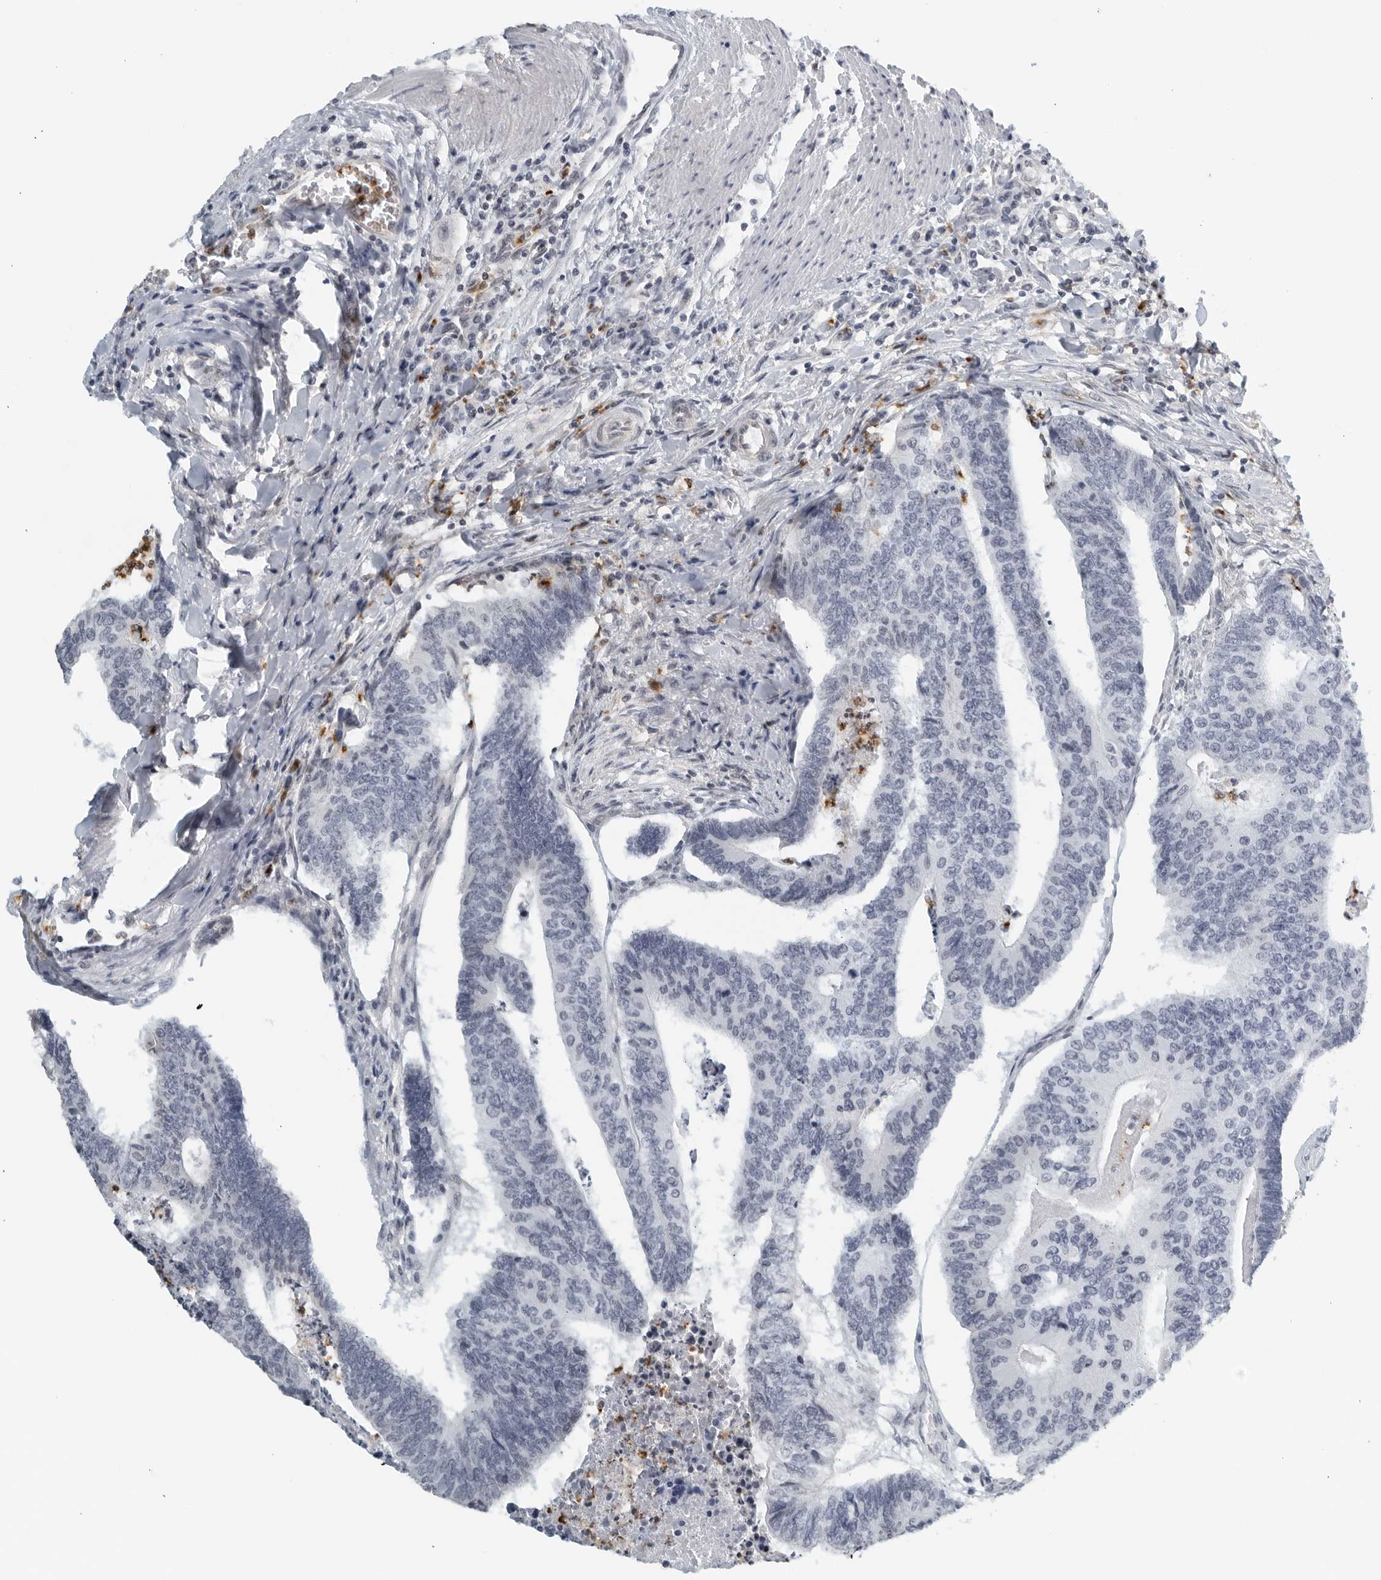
{"staining": {"intensity": "negative", "quantity": "none", "location": "none"}, "tissue": "colorectal cancer", "cell_type": "Tumor cells", "image_type": "cancer", "snomed": [{"axis": "morphology", "description": "Adenocarcinoma, NOS"}, {"axis": "topography", "description": "Colon"}], "caption": "Protein analysis of colorectal adenocarcinoma demonstrates no significant positivity in tumor cells. Nuclei are stained in blue.", "gene": "KLK7", "patient": {"sex": "female", "age": 67}}